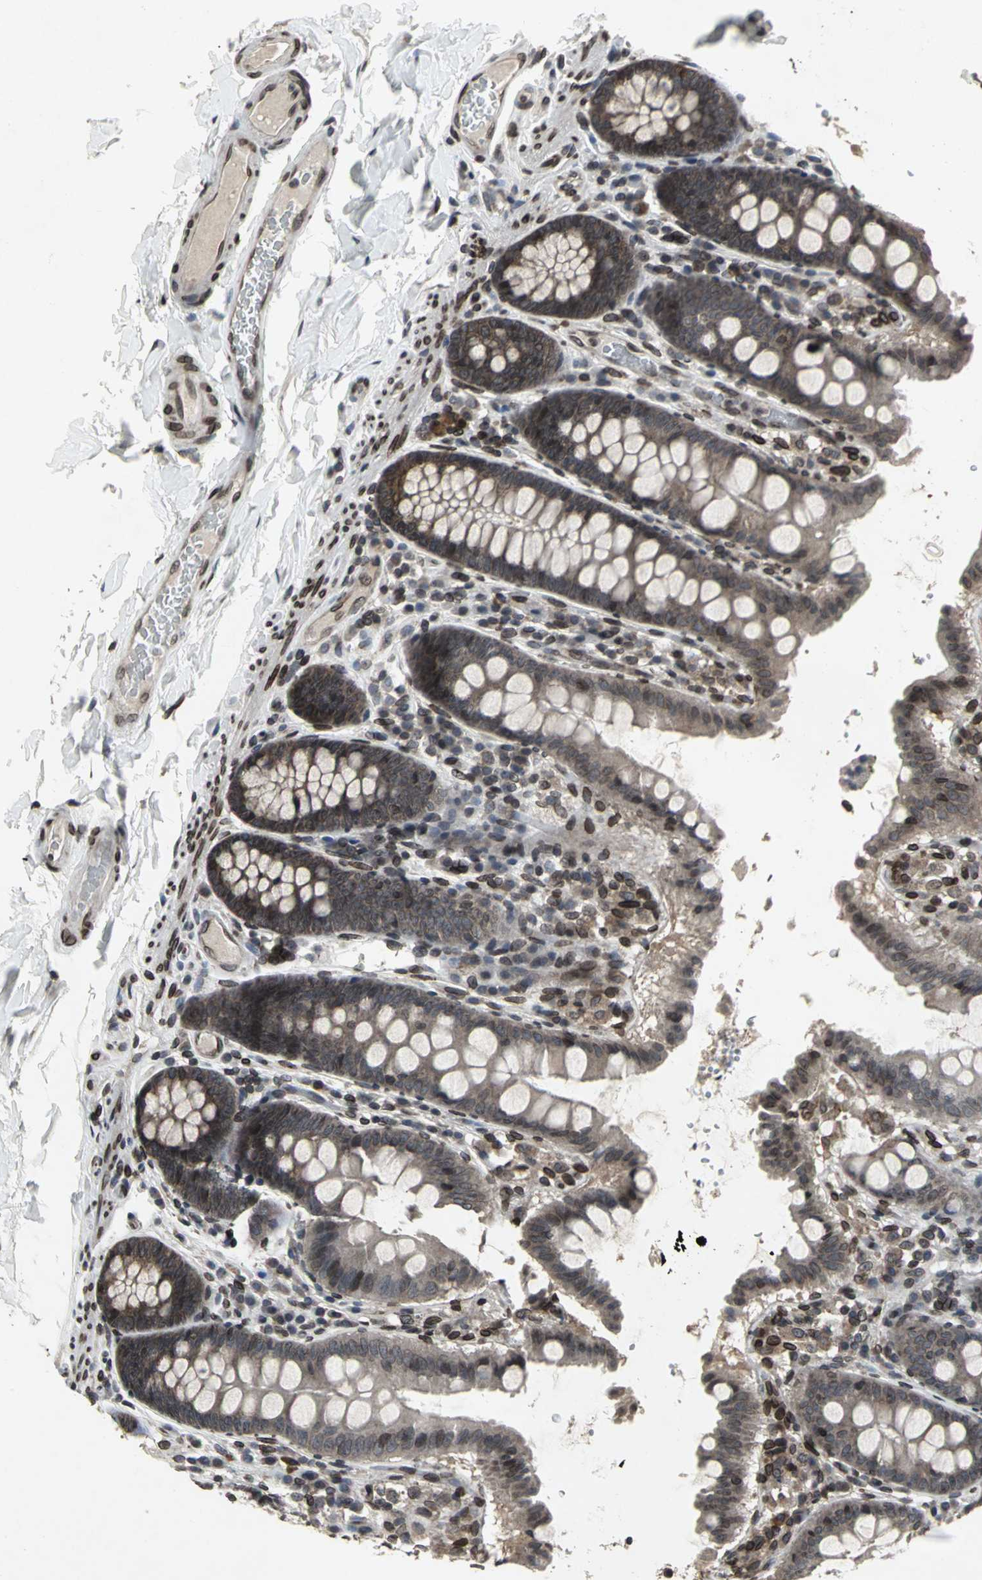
{"staining": {"intensity": "strong", "quantity": "25%-75%", "location": "nuclear"}, "tissue": "colon", "cell_type": "Endothelial cells", "image_type": "normal", "snomed": [{"axis": "morphology", "description": "Normal tissue, NOS"}, {"axis": "topography", "description": "Colon"}], "caption": "Immunohistochemistry (IHC) of unremarkable colon shows high levels of strong nuclear expression in approximately 25%-75% of endothelial cells. (DAB (3,3'-diaminobenzidine) IHC with brightfield microscopy, high magnification).", "gene": "SH2B3", "patient": {"sex": "female", "age": 61}}